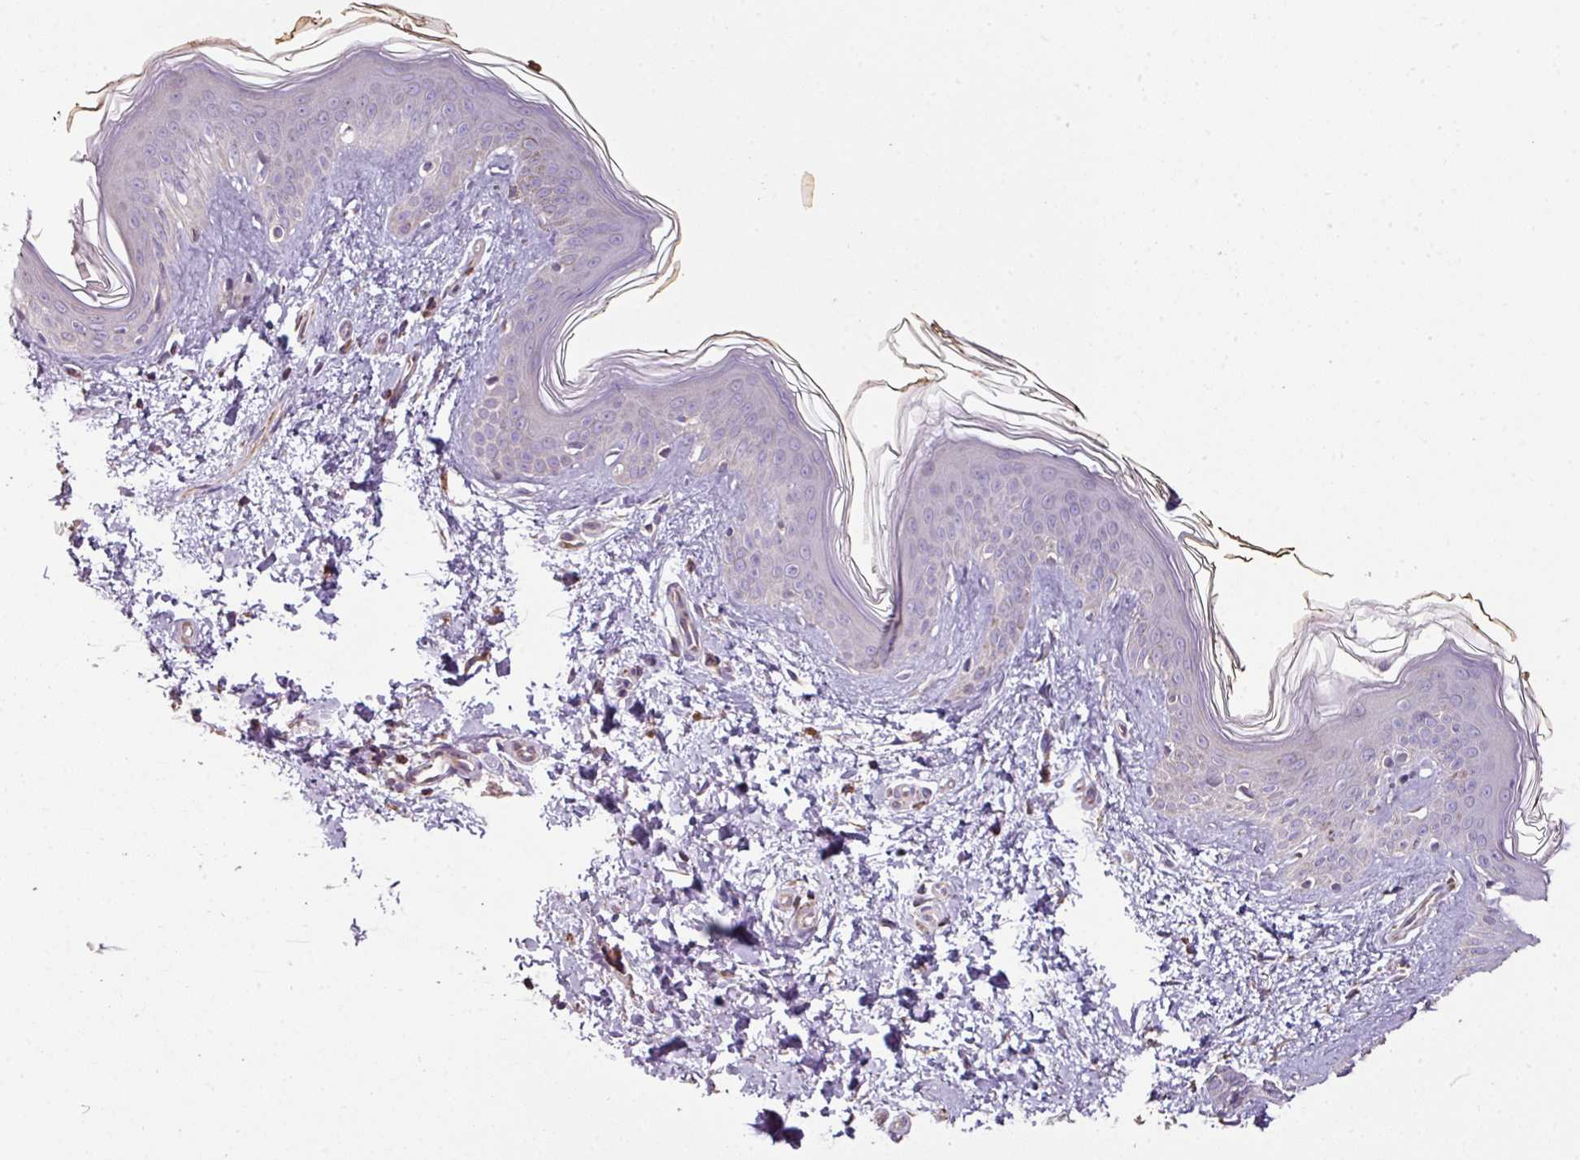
{"staining": {"intensity": "weak", "quantity": ">75%", "location": "cytoplasmic/membranous"}, "tissue": "skin", "cell_type": "Fibroblasts", "image_type": "normal", "snomed": [{"axis": "morphology", "description": "Normal tissue, NOS"}, {"axis": "topography", "description": "Skin"}], "caption": "Immunohistochemical staining of normal human skin reveals >75% levels of weak cytoplasmic/membranous protein positivity in about >75% of fibroblasts.", "gene": "ENSG00000260170", "patient": {"sex": "female", "age": 41}}